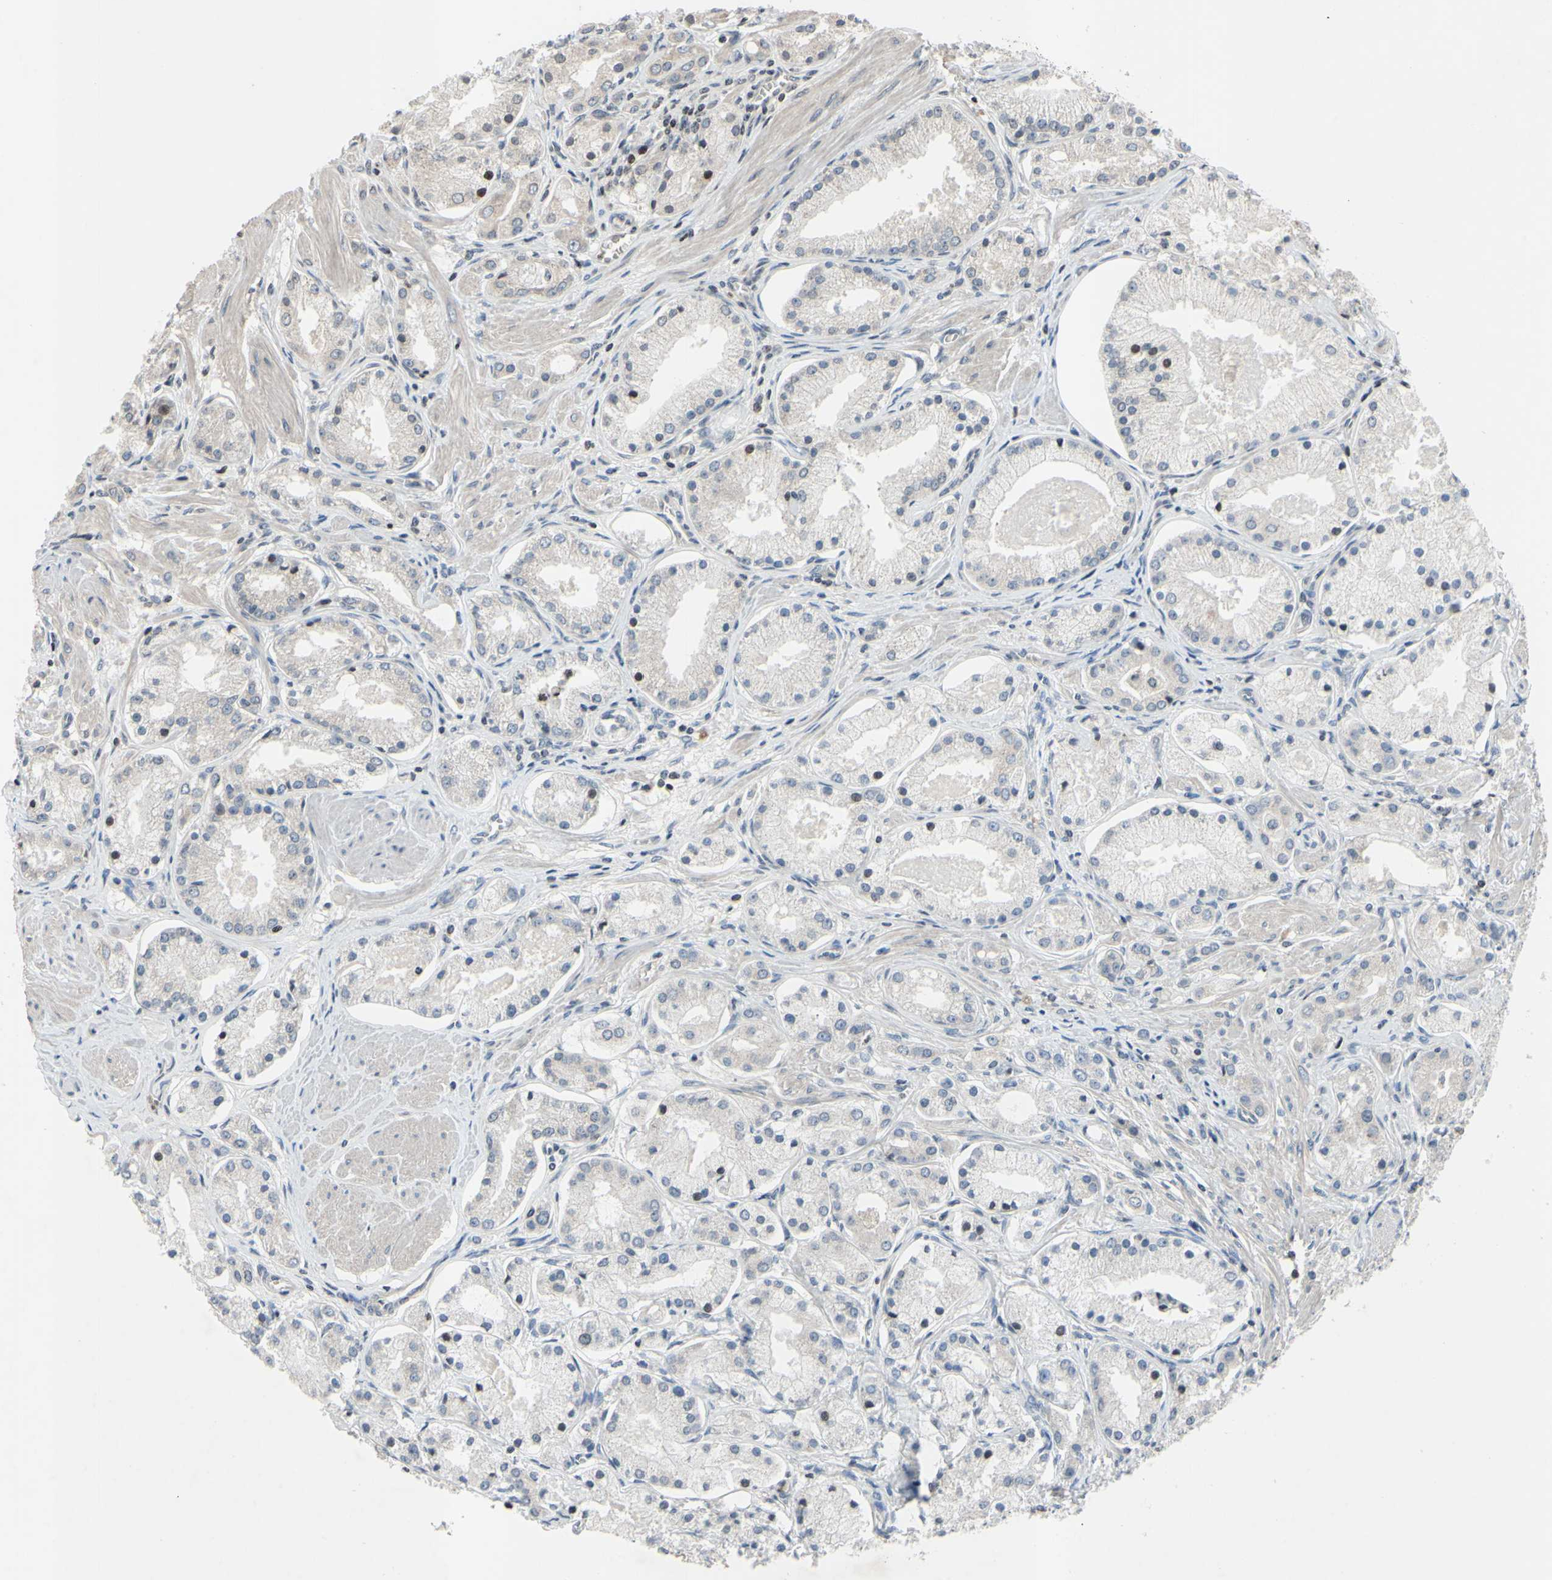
{"staining": {"intensity": "moderate", "quantity": "<25%", "location": "nuclear"}, "tissue": "prostate cancer", "cell_type": "Tumor cells", "image_type": "cancer", "snomed": [{"axis": "morphology", "description": "Adenocarcinoma, High grade"}, {"axis": "topography", "description": "Prostate"}], "caption": "Immunohistochemical staining of prostate adenocarcinoma (high-grade) exhibits low levels of moderate nuclear positivity in approximately <25% of tumor cells.", "gene": "ARG1", "patient": {"sex": "male", "age": 66}}